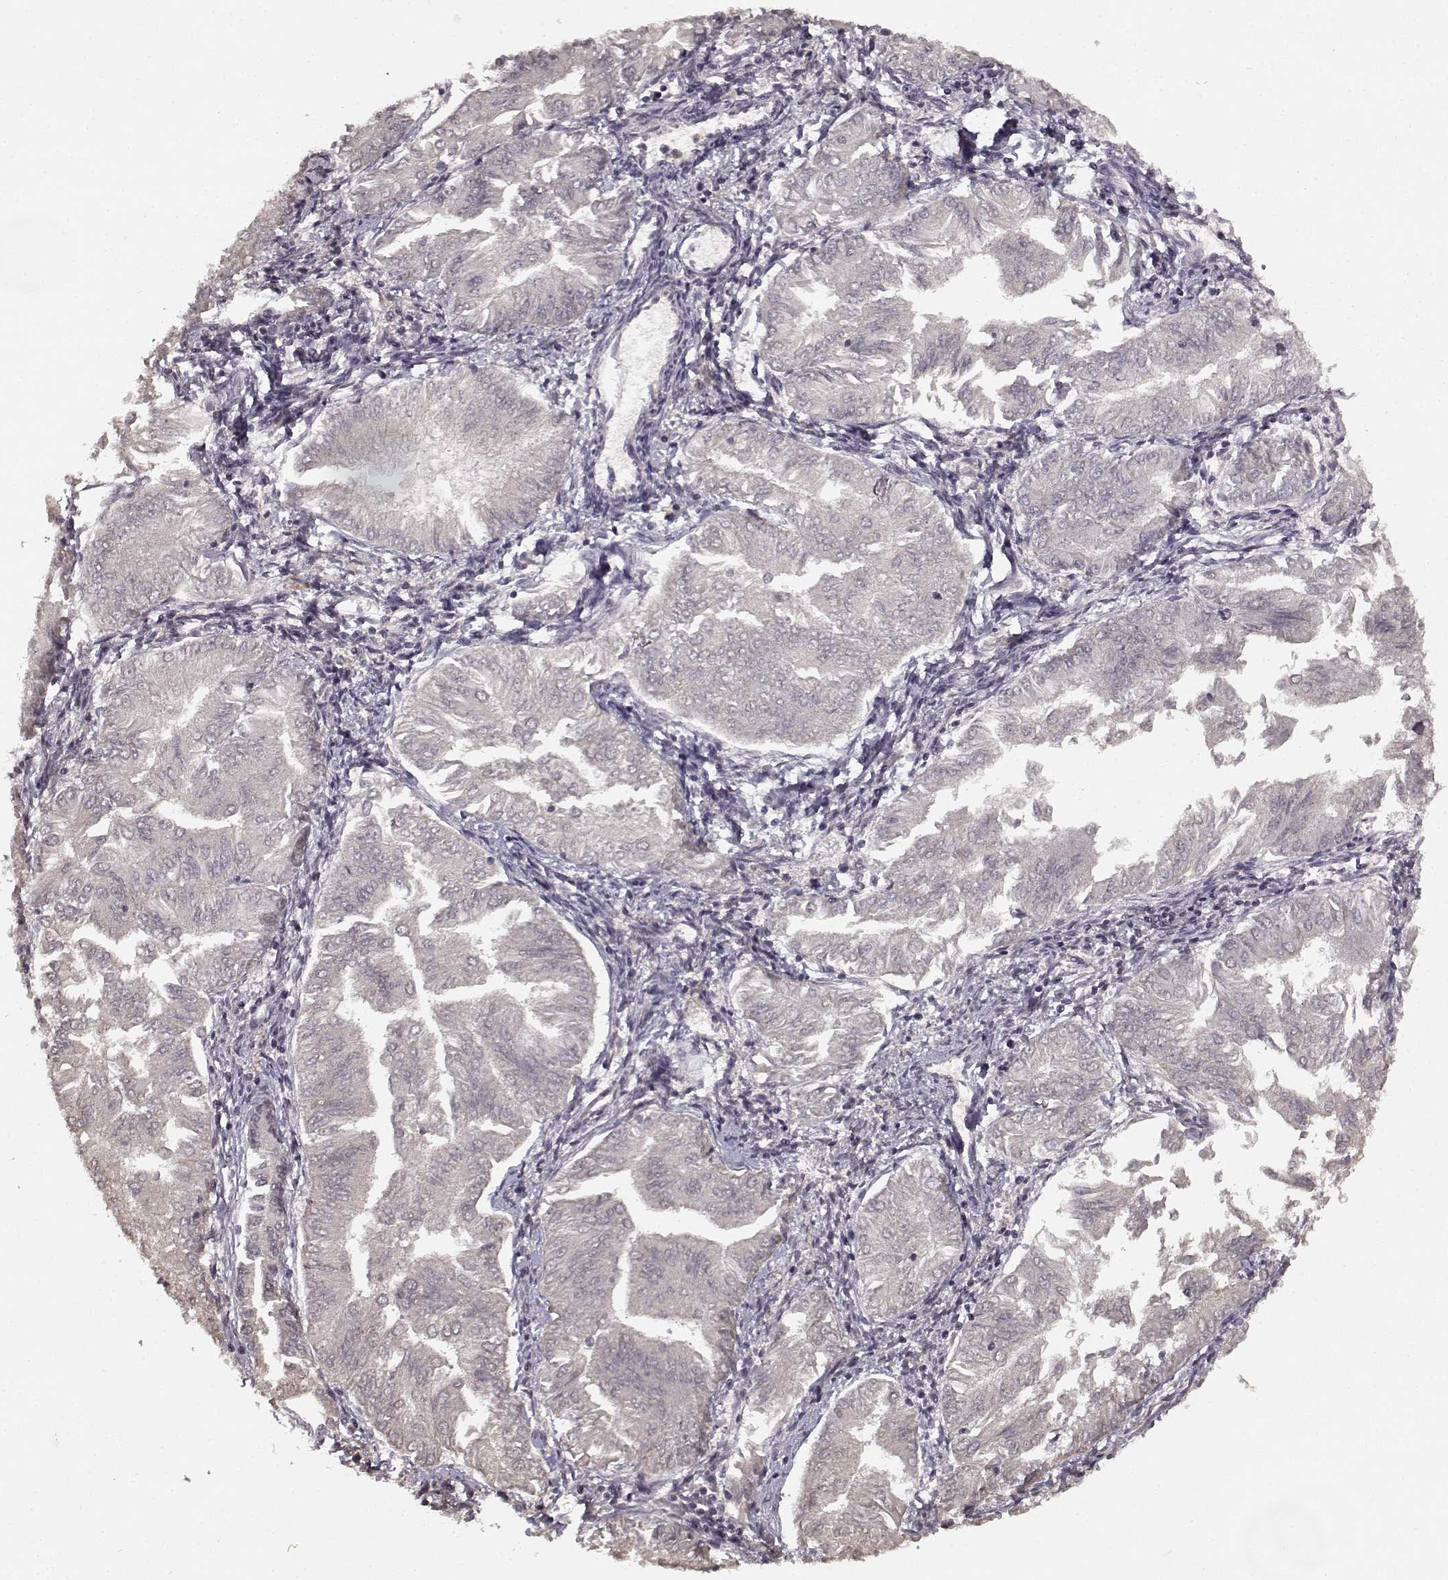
{"staining": {"intensity": "negative", "quantity": "none", "location": "none"}, "tissue": "endometrial cancer", "cell_type": "Tumor cells", "image_type": "cancer", "snomed": [{"axis": "morphology", "description": "Adenocarcinoma, NOS"}, {"axis": "topography", "description": "Endometrium"}], "caption": "Photomicrograph shows no protein expression in tumor cells of adenocarcinoma (endometrial) tissue.", "gene": "NTRK2", "patient": {"sex": "female", "age": 53}}